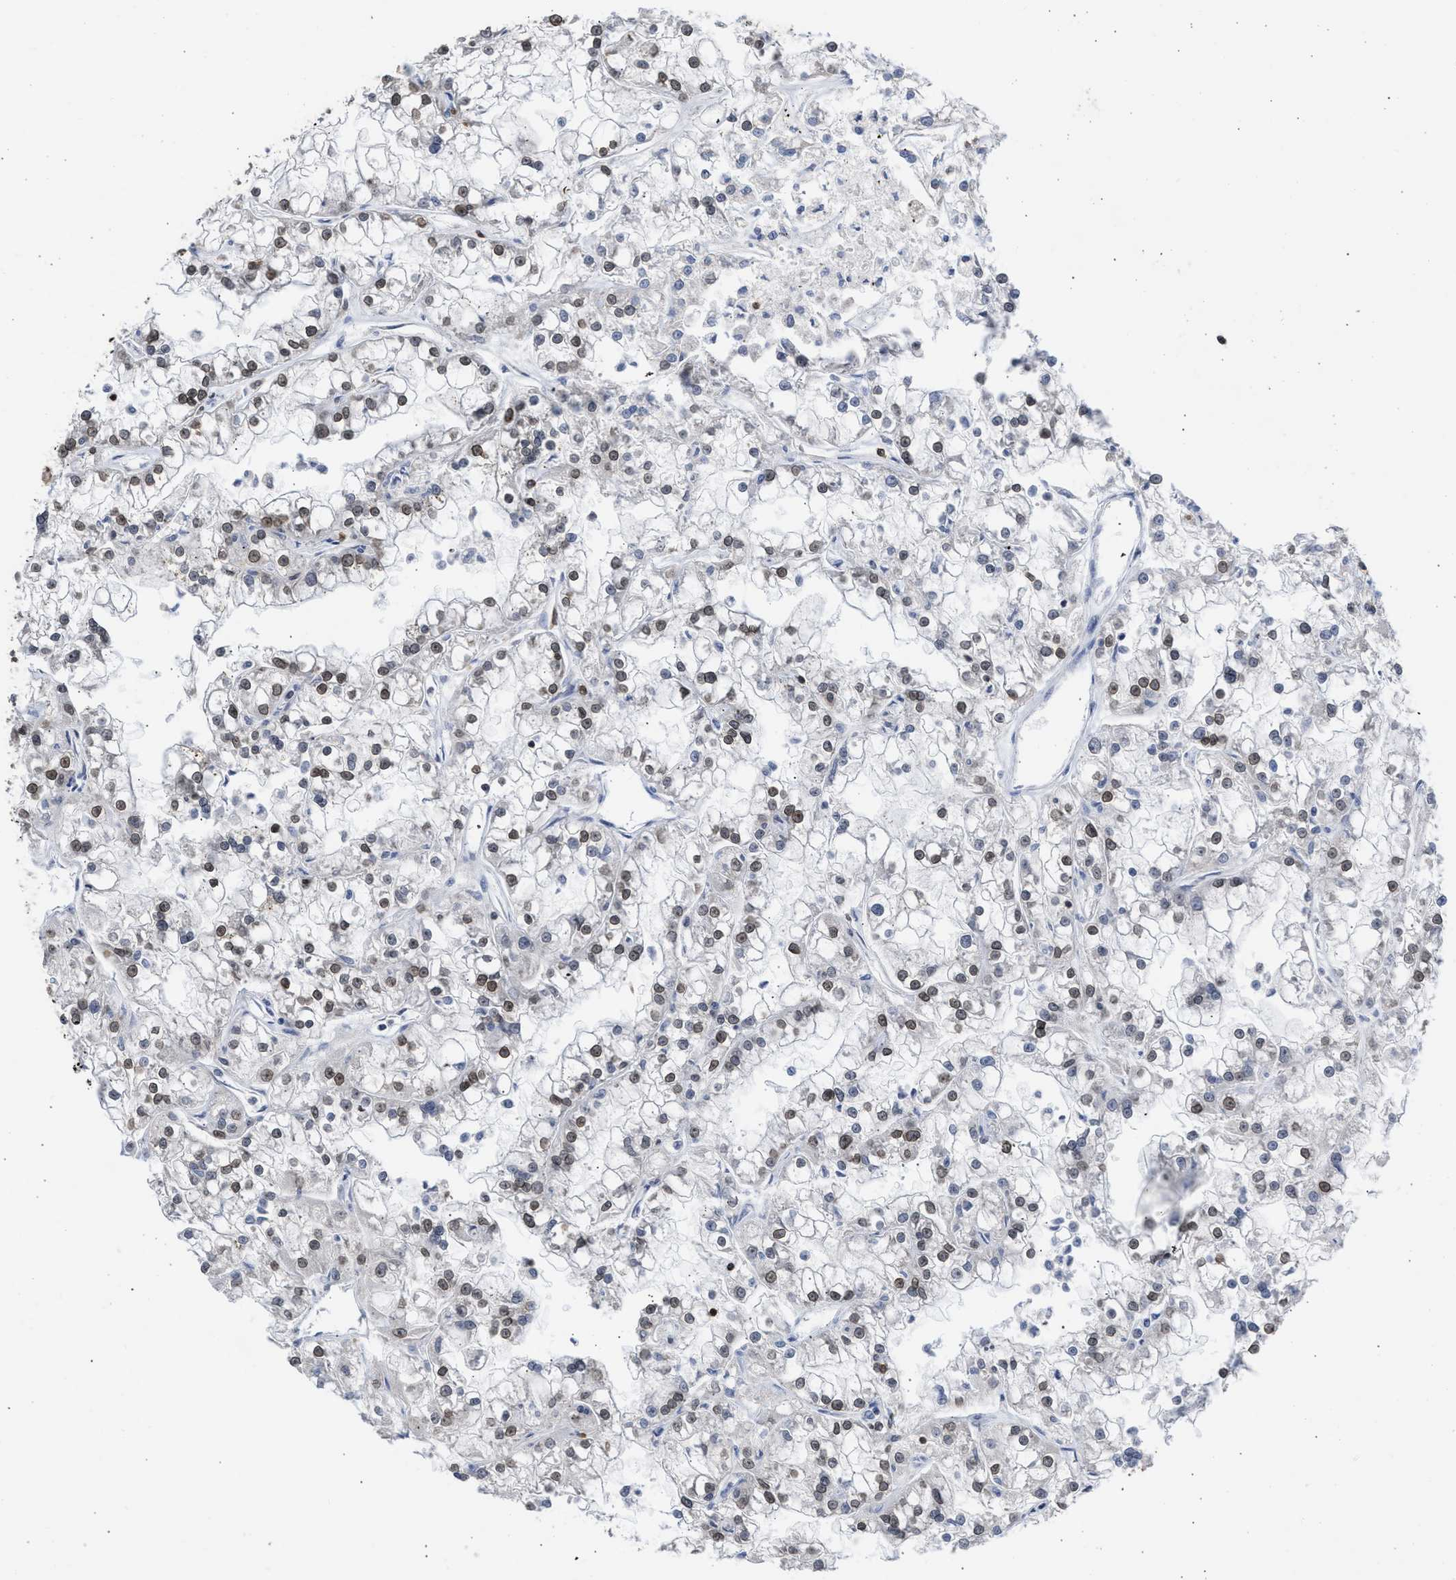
{"staining": {"intensity": "weak", "quantity": "25%-75%", "location": "nuclear"}, "tissue": "renal cancer", "cell_type": "Tumor cells", "image_type": "cancer", "snomed": [{"axis": "morphology", "description": "Adenocarcinoma, NOS"}, {"axis": "topography", "description": "Kidney"}], "caption": "Brown immunohistochemical staining in renal cancer exhibits weak nuclear positivity in about 25%-75% of tumor cells.", "gene": "NUP35", "patient": {"sex": "female", "age": 52}}